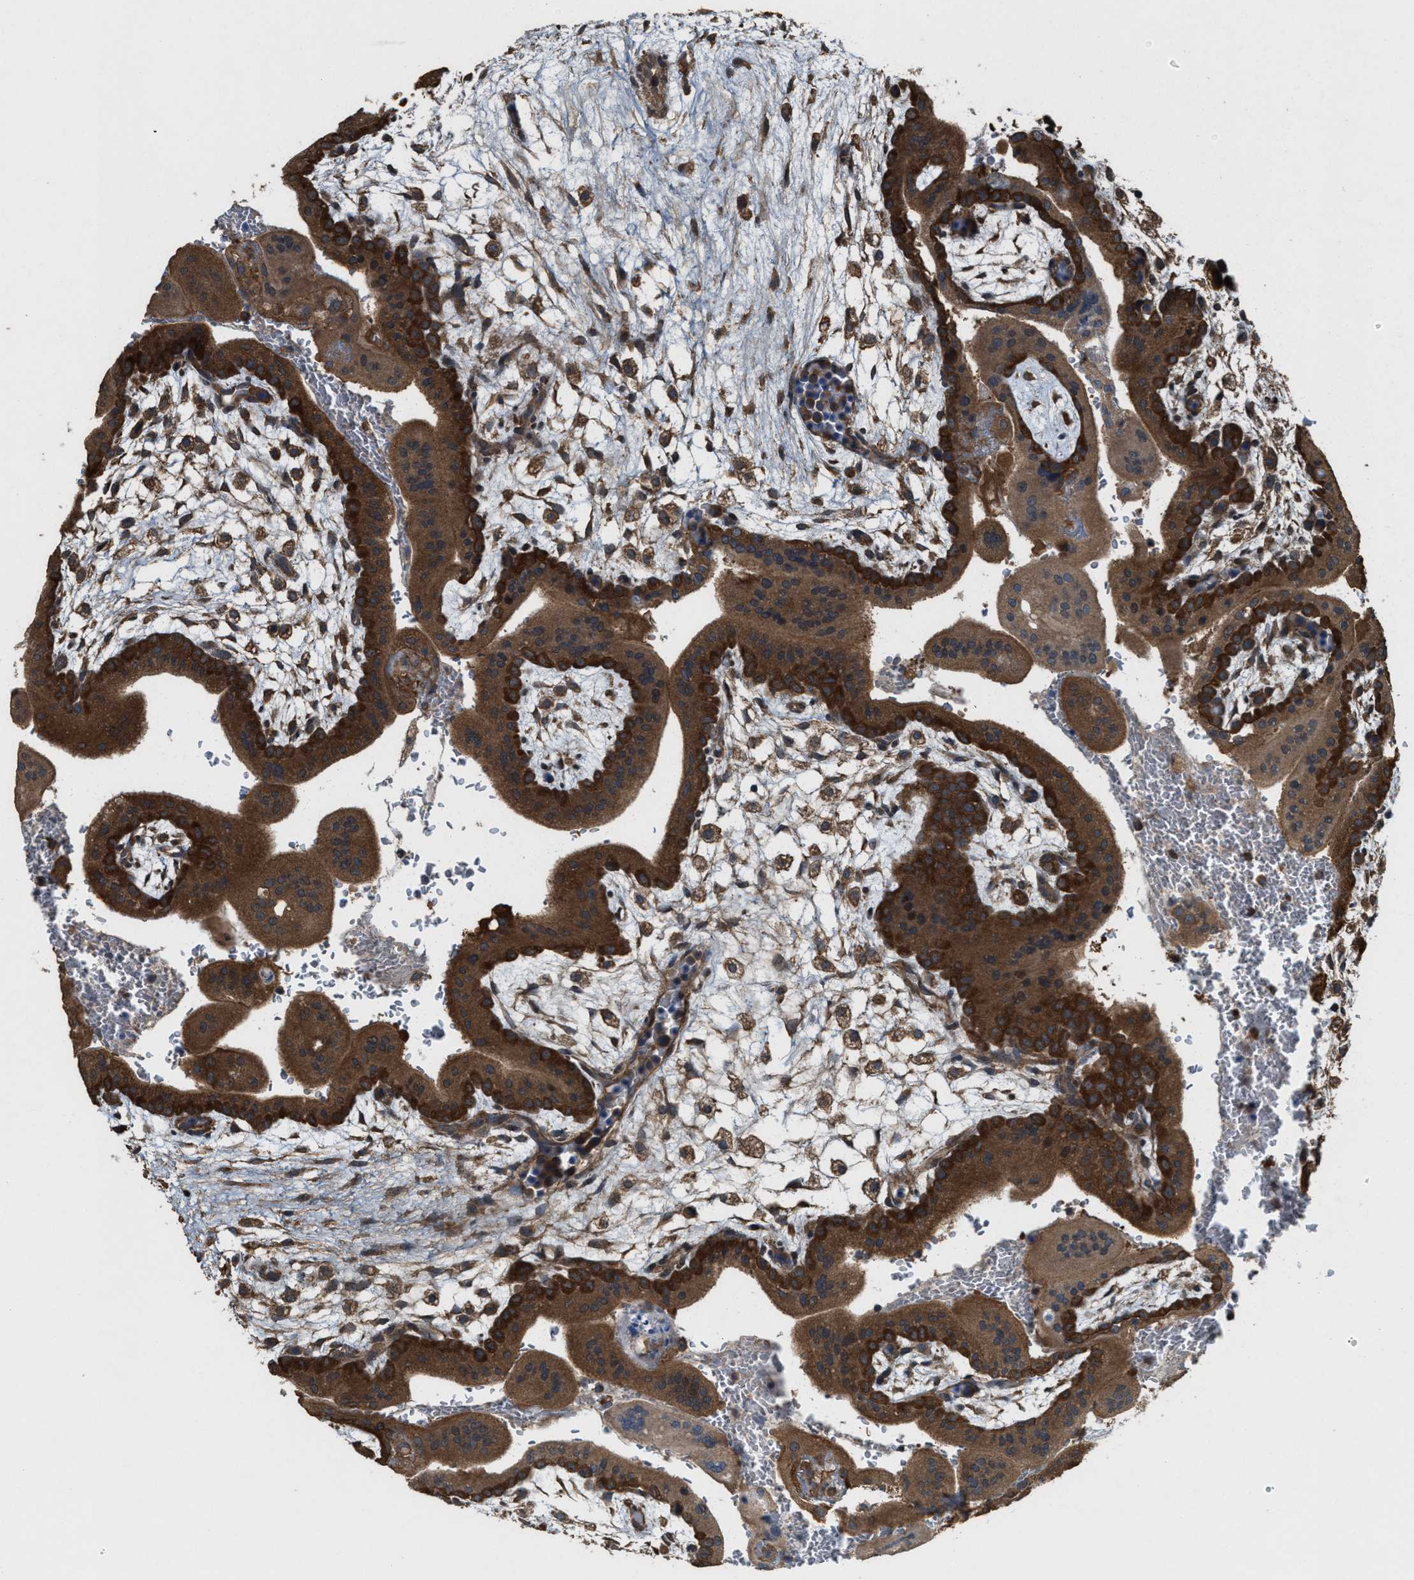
{"staining": {"intensity": "strong", "quantity": ">75%", "location": "cytoplasmic/membranous"}, "tissue": "placenta", "cell_type": "Decidual cells", "image_type": "normal", "snomed": [{"axis": "morphology", "description": "Normal tissue, NOS"}, {"axis": "topography", "description": "Placenta"}], "caption": "Strong cytoplasmic/membranous protein staining is present in about >75% of decidual cells in placenta.", "gene": "ARHGEF5", "patient": {"sex": "female", "age": 35}}